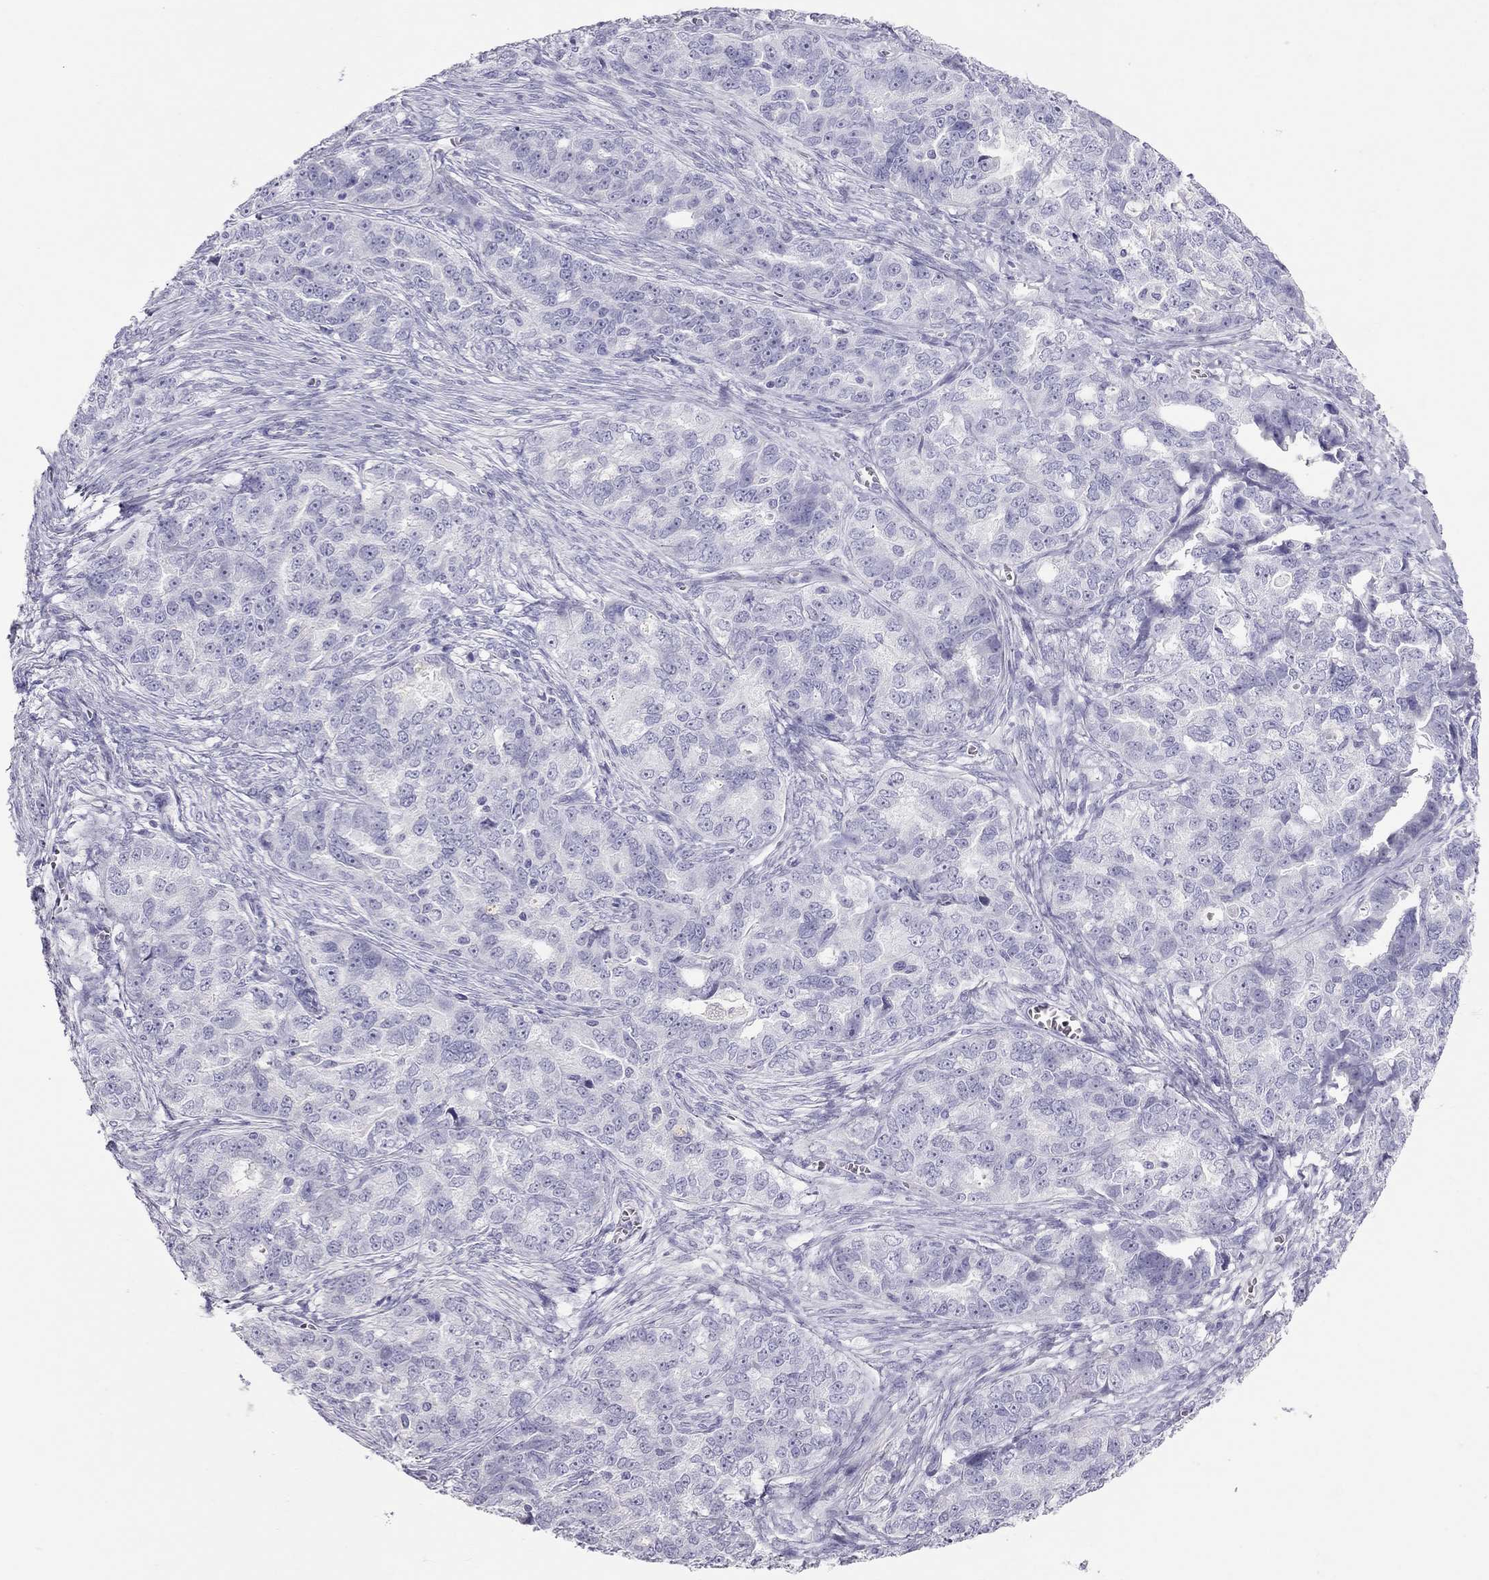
{"staining": {"intensity": "negative", "quantity": "none", "location": "none"}, "tissue": "ovarian cancer", "cell_type": "Tumor cells", "image_type": "cancer", "snomed": [{"axis": "morphology", "description": "Cystadenocarcinoma, serous, NOS"}, {"axis": "topography", "description": "Ovary"}], "caption": "Histopathology image shows no protein positivity in tumor cells of serous cystadenocarcinoma (ovarian) tissue.", "gene": "IL17REL", "patient": {"sex": "female", "age": 51}}